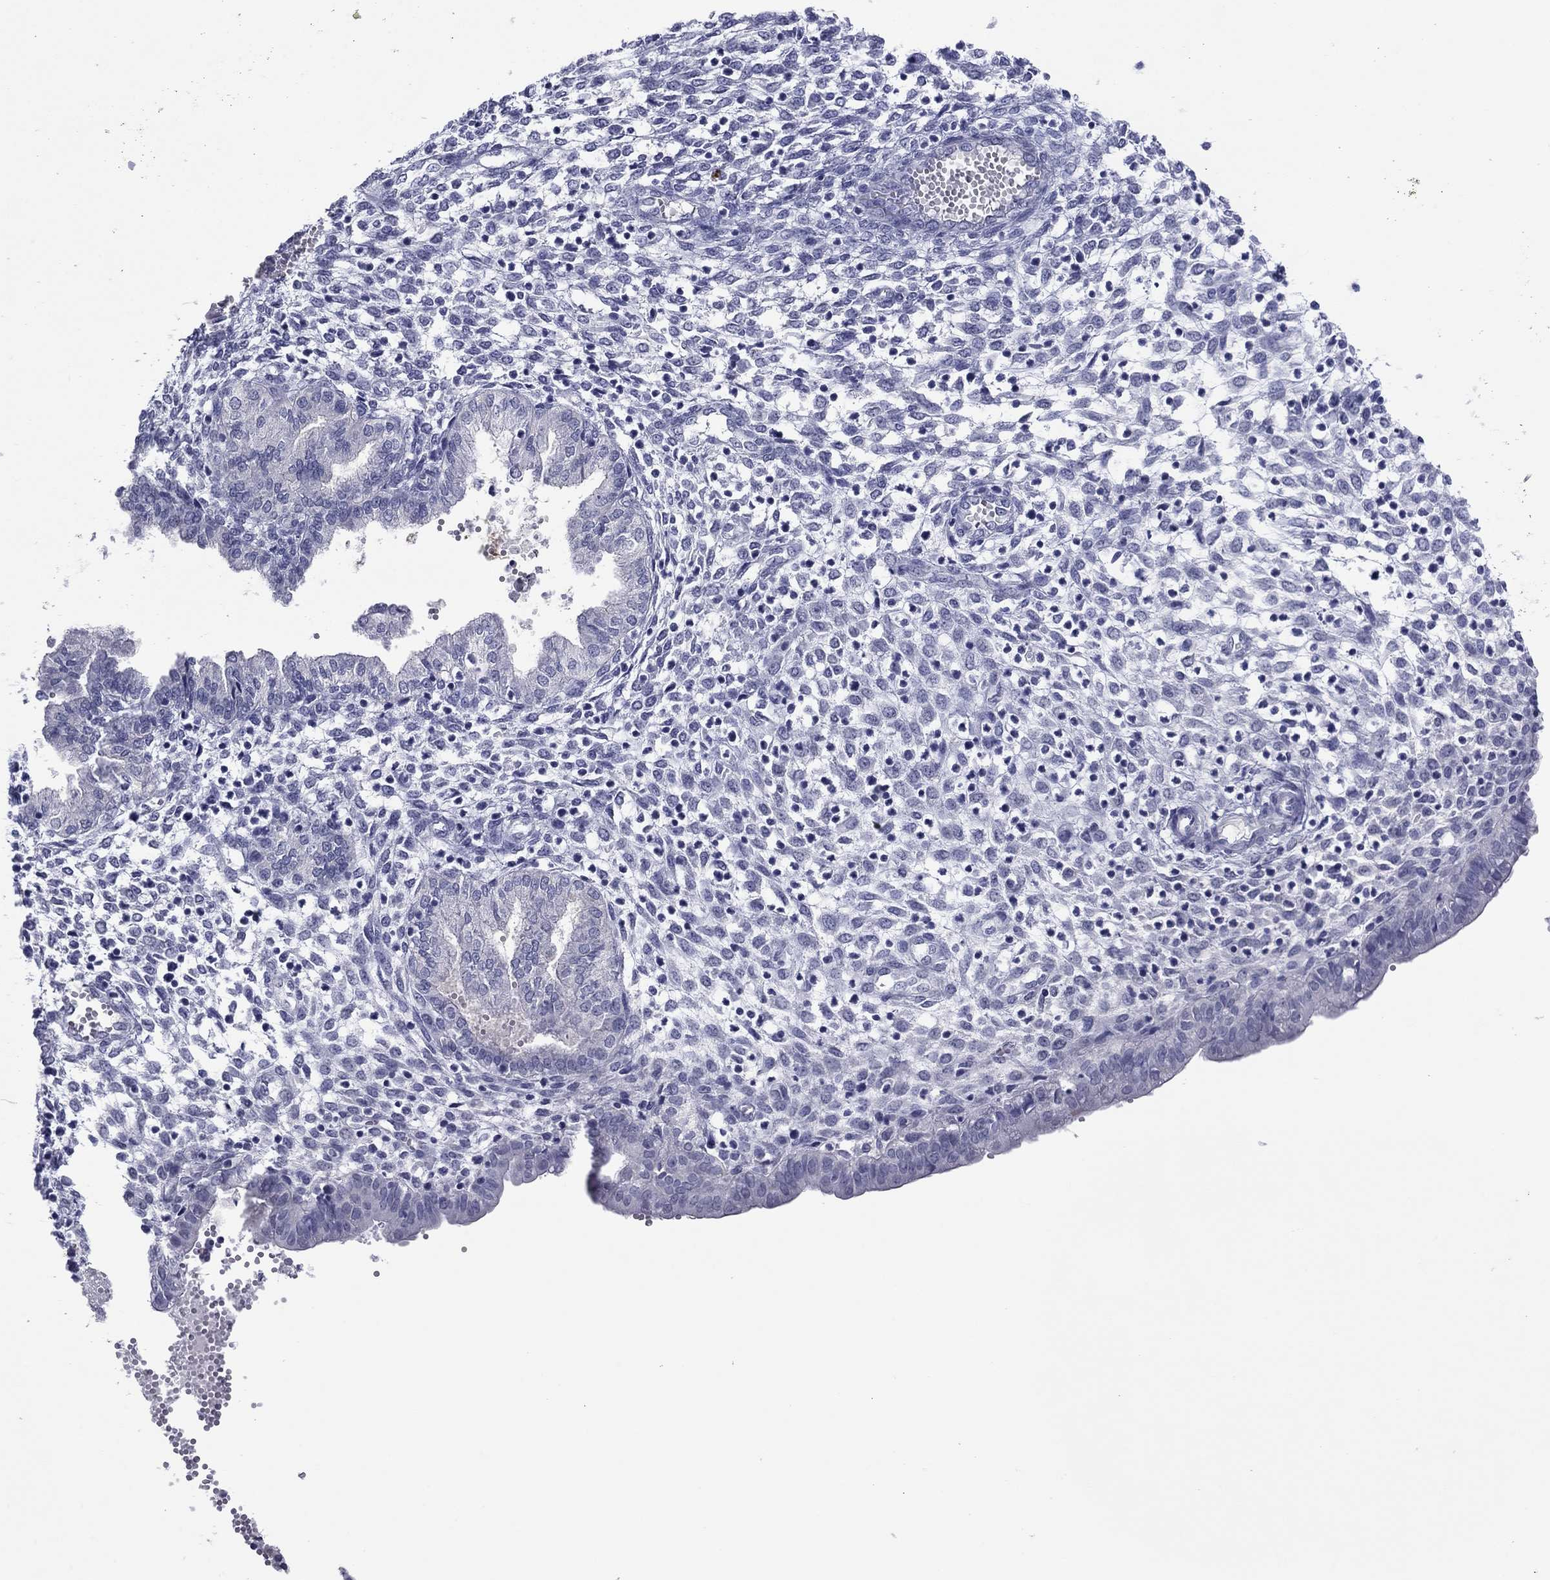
{"staining": {"intensity": "negative", "quantity": "none", "location": "none"}, "tissue": "endometrium", "cell_type": "Cells in endometrial stroma", "image_type": "normal", "snomed": [{"axis": "morphology", "description": "Normal tissue, NOS"}, {"axis": "topography", "description": "Endometrium"}], "caption": "The photomicrograph displays no staining of cells in endometrial stroma in unremarkable endometrium. (DAB (3,3'-diaminobenzidine) immunohistochemistry (IHC) with hematoxylin counter stain).", "gene": "HAO1", "patient": {"sex": "female", "age": 43}}